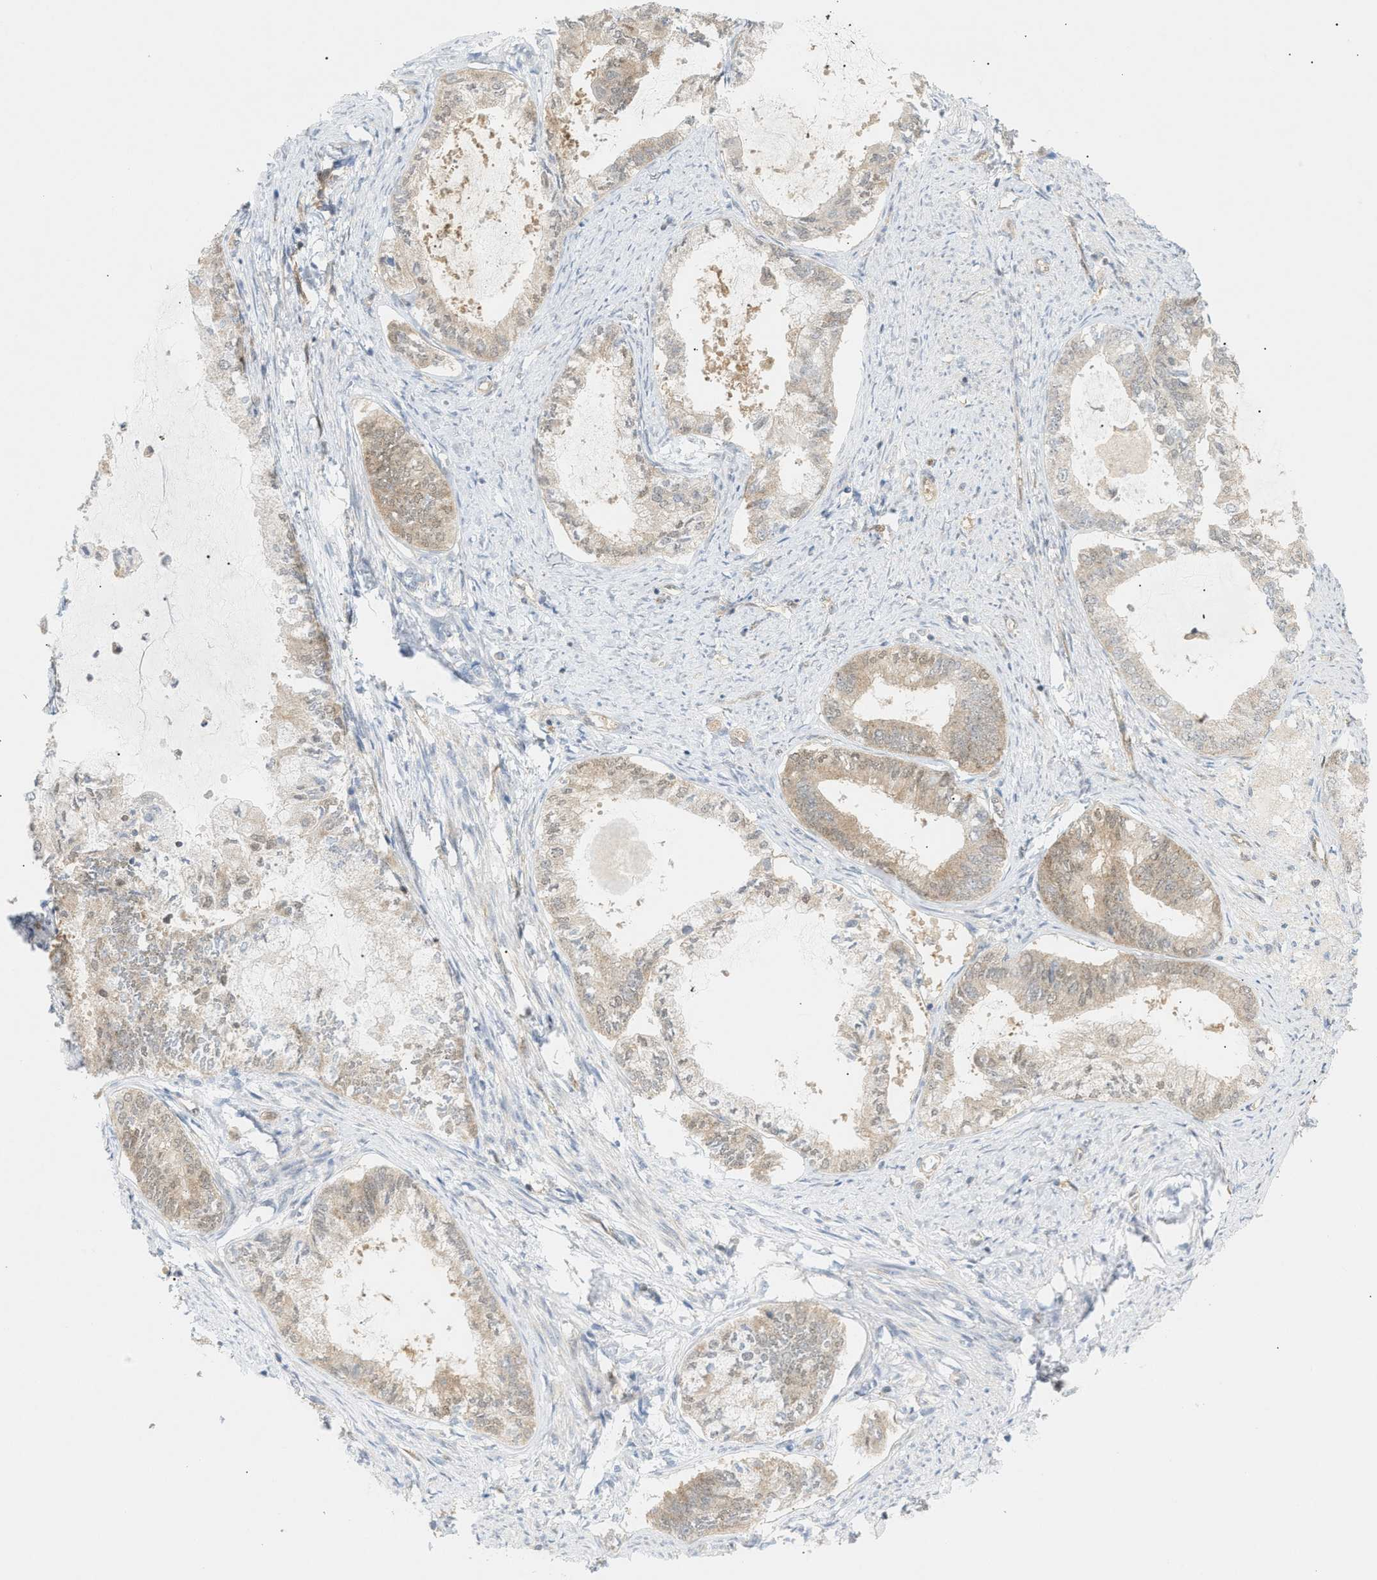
{"staining": {"intensity": "weak", "quantity": ">75%", "location": "cytoplasmic/membranous"}, "tissue": "endometrial cancer", "cell_type": "Tumor cells", "image_type": "cancer", "snomed": [{"axis": "morphology", "description": "Adenocarcinoma, NOS"}, {"axis": "topography", "description": "Endometrium"}], "caption": "Tumor cells display low levels of weak cytoplasmic/membranous positivity in about >75% of cells in human adenocarcinoma (endometrial).", "gene": "SHC1", "patient": {"sex": "female", "age": 86}}